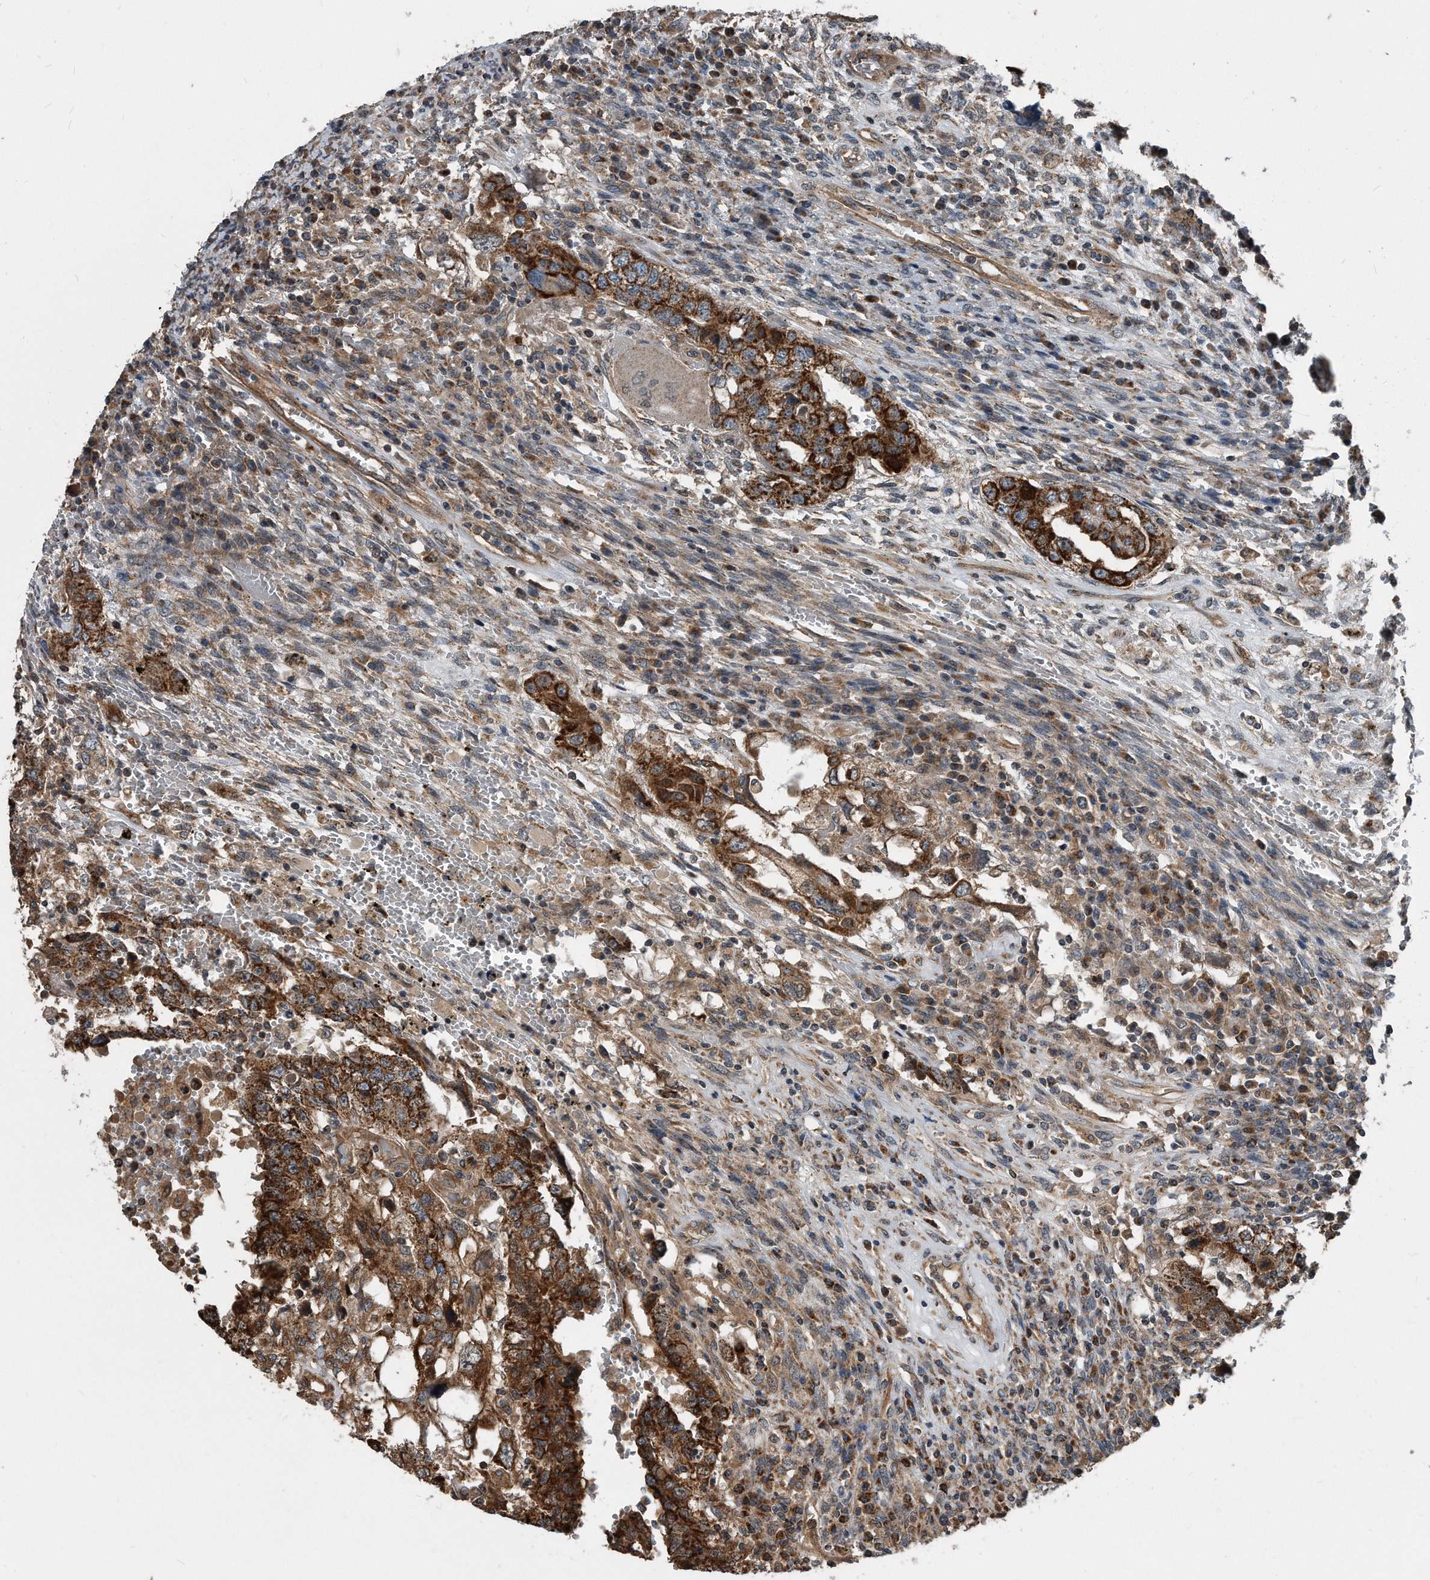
{"staining": {"intensity": "strong", "quantity": ">75%", "location": "cytoplasmic/membranous"}, "tissue": "testis cancer", "cell_type": "Tumor cells", "image_type": "cancer", "snomed": [{"axis": "morphology", "description": "Carcinoma, Embryonal, NOS"}, {"axis": "topography", "description": "Testis"}], "caption": "IHC photomicrograph of human testis cancer (embryonal carcinoma) stained for a protein (brown), which displays high levels of strong cytoplasmic/membranous expression in about >75% of tumor cells.", "gene": "FAM136A", "patient": {"sex": "male", "age": 26}}